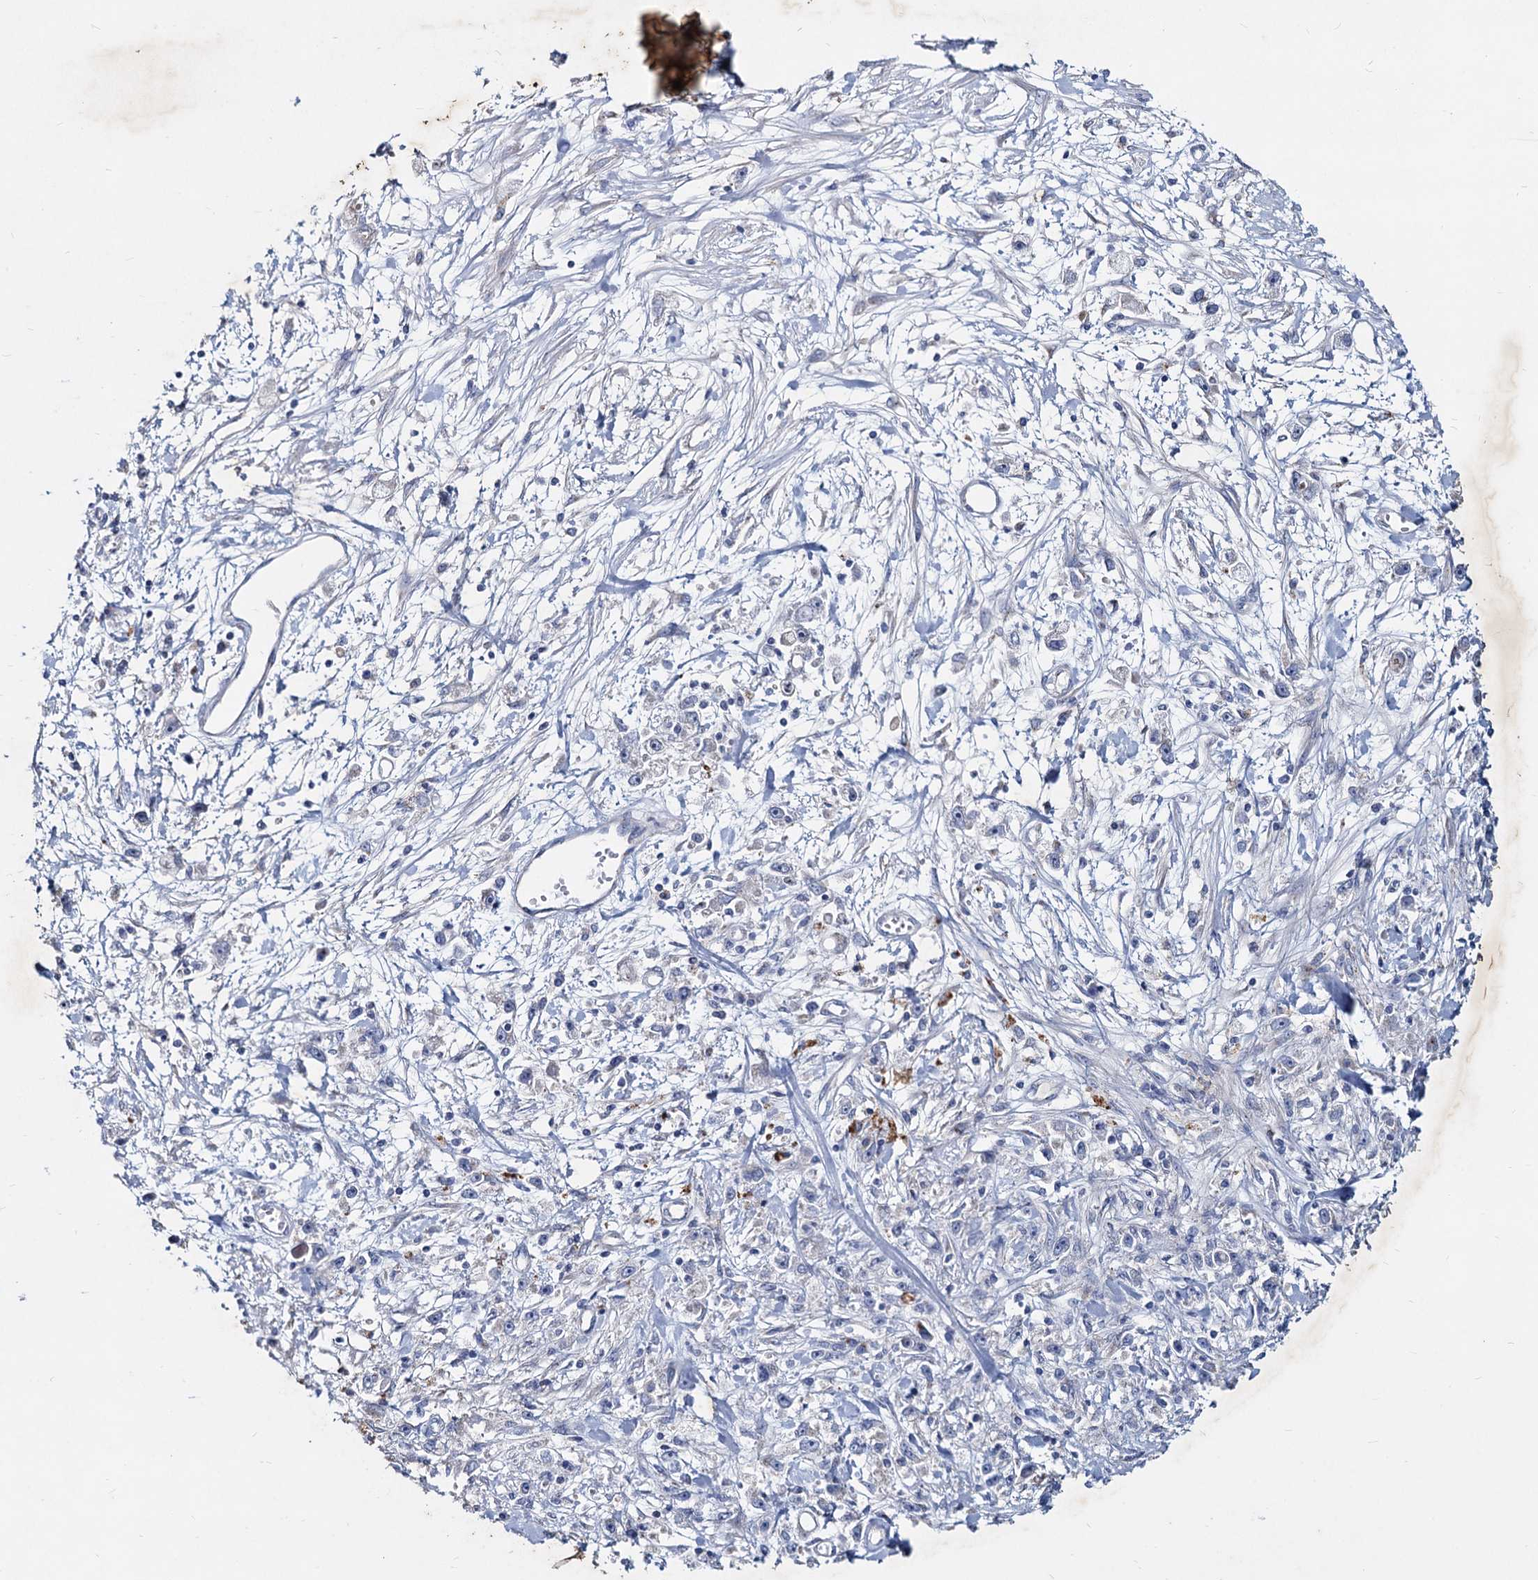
{"staining": {"intensity": "negative", "quantity": "none", "location": "none"}, "tissue": "stomach cancer", "cell_type": "Tumor cells", "image_type": "cancer", "snomed": [{"axis": "morphology", "description": "Adenocarcinoma, NOS"}, {"axis": "topography", "description": "Stomach"}], "caption": "Immunohistochemistry (IHC) histopathology image of neoplastic tissue: stomach adenocarcinoma stained with DAB reveals no significant protein positivity in tumor cells. (Stains: DAB immunohistochemistry with hematoxylin counter stain, Microscopy: brightfield microscopy at high magnification).", "gene": "AGBL4", "patient": {"sex": "female", "age": 59}}